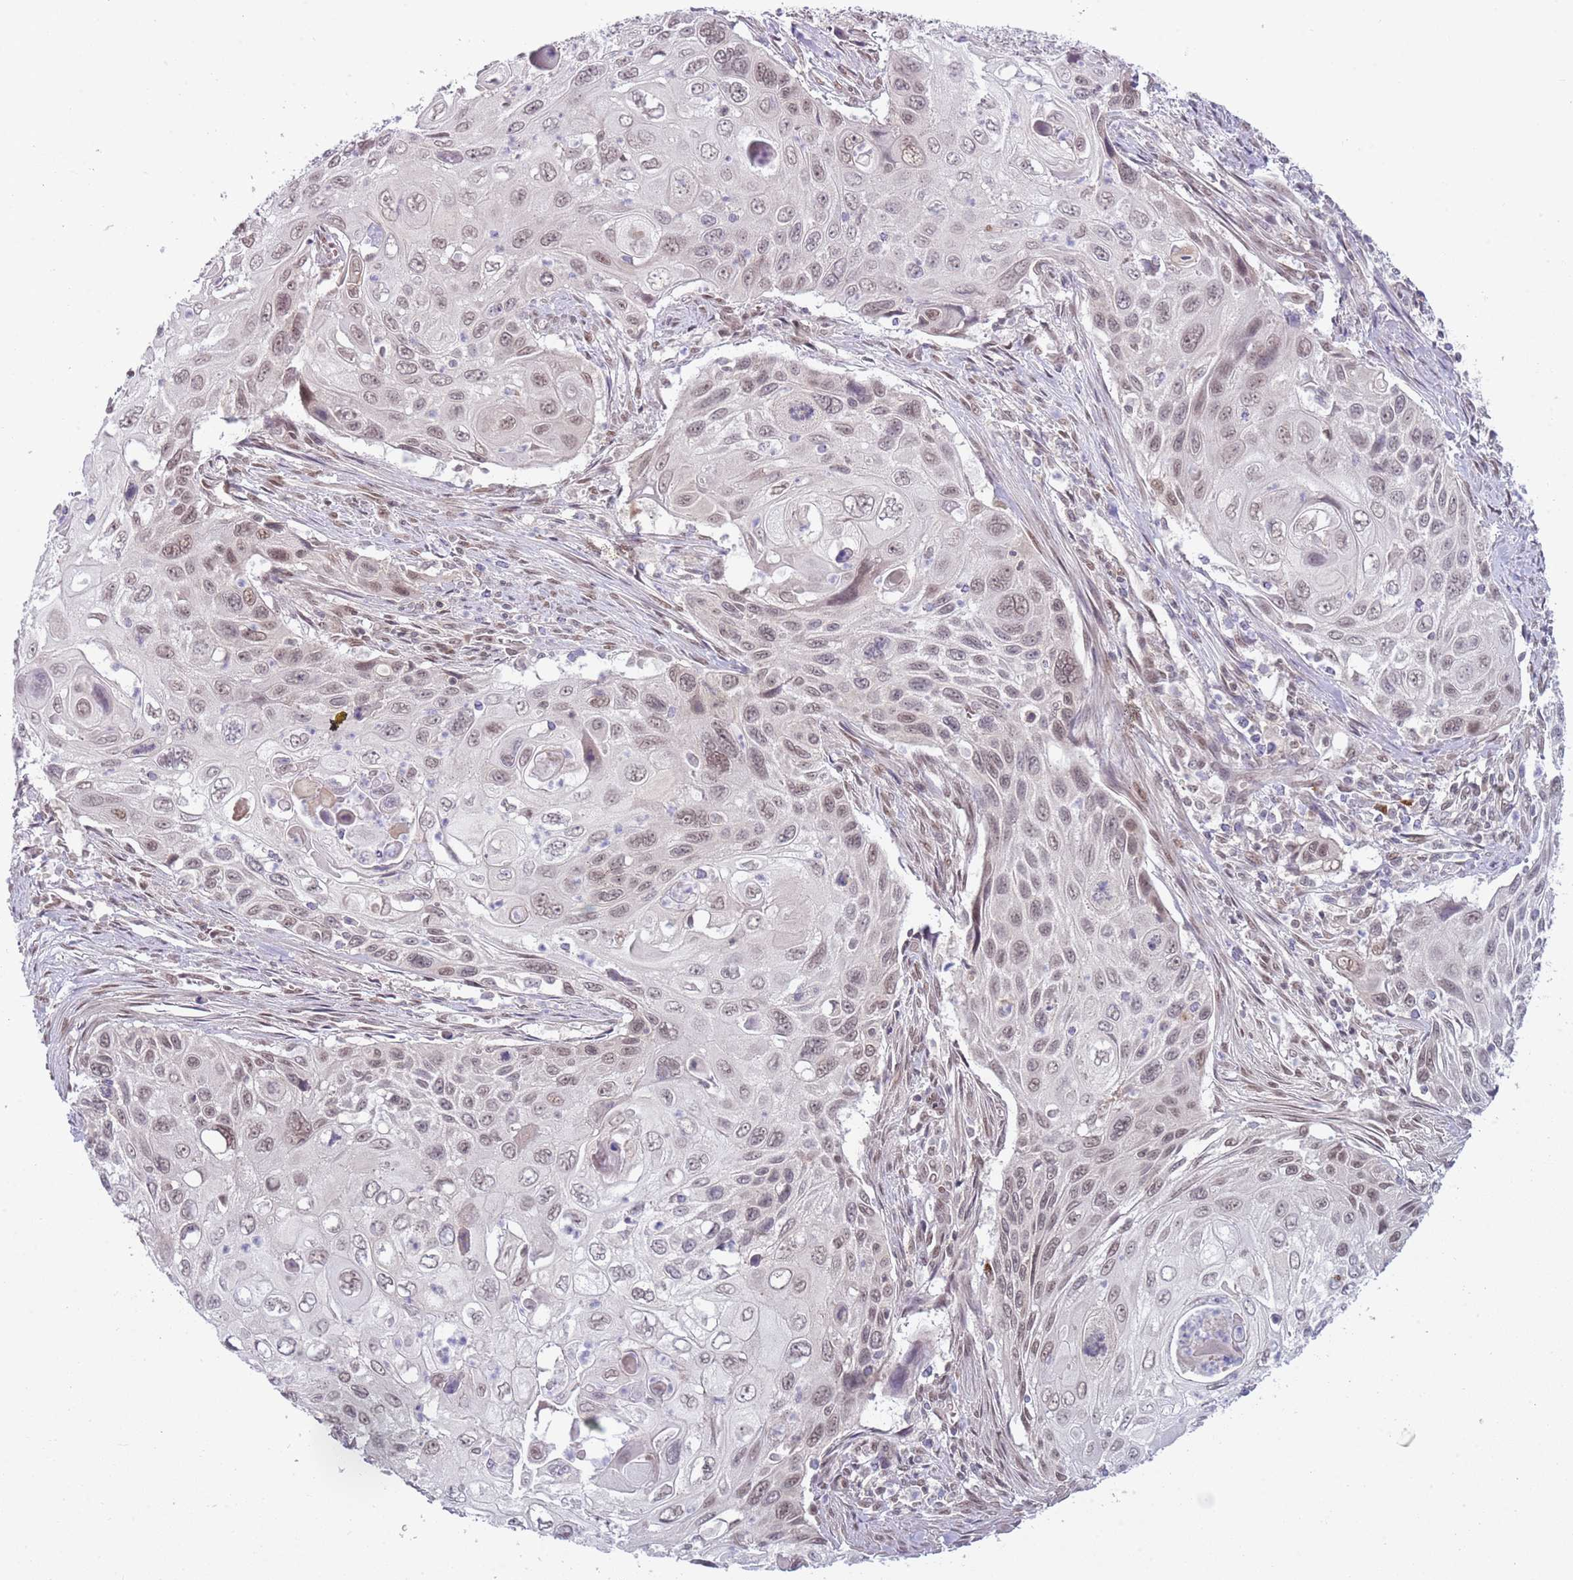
{"staining": {"intensity": "weak", "quantity": "25%-75%", "location": "nuclear"}, "tissue": "cervical cancer", "cell_type": "Tumor cells", "image_type": "cancer", "snomed": [{"axis": "morphology", "description": "Squamous cell carcinoma, NOS"}, {"axis": "topography", "description": "Cervix"}], "caption": "Human squamous cell carcinoma (cervical) stained for a protein (brown) reveals weak nuclear positive expression in approximately 25%-75% of tumor cells.", "gene": "TM2D1", "patient": {"sex": "female", "age": 70}}